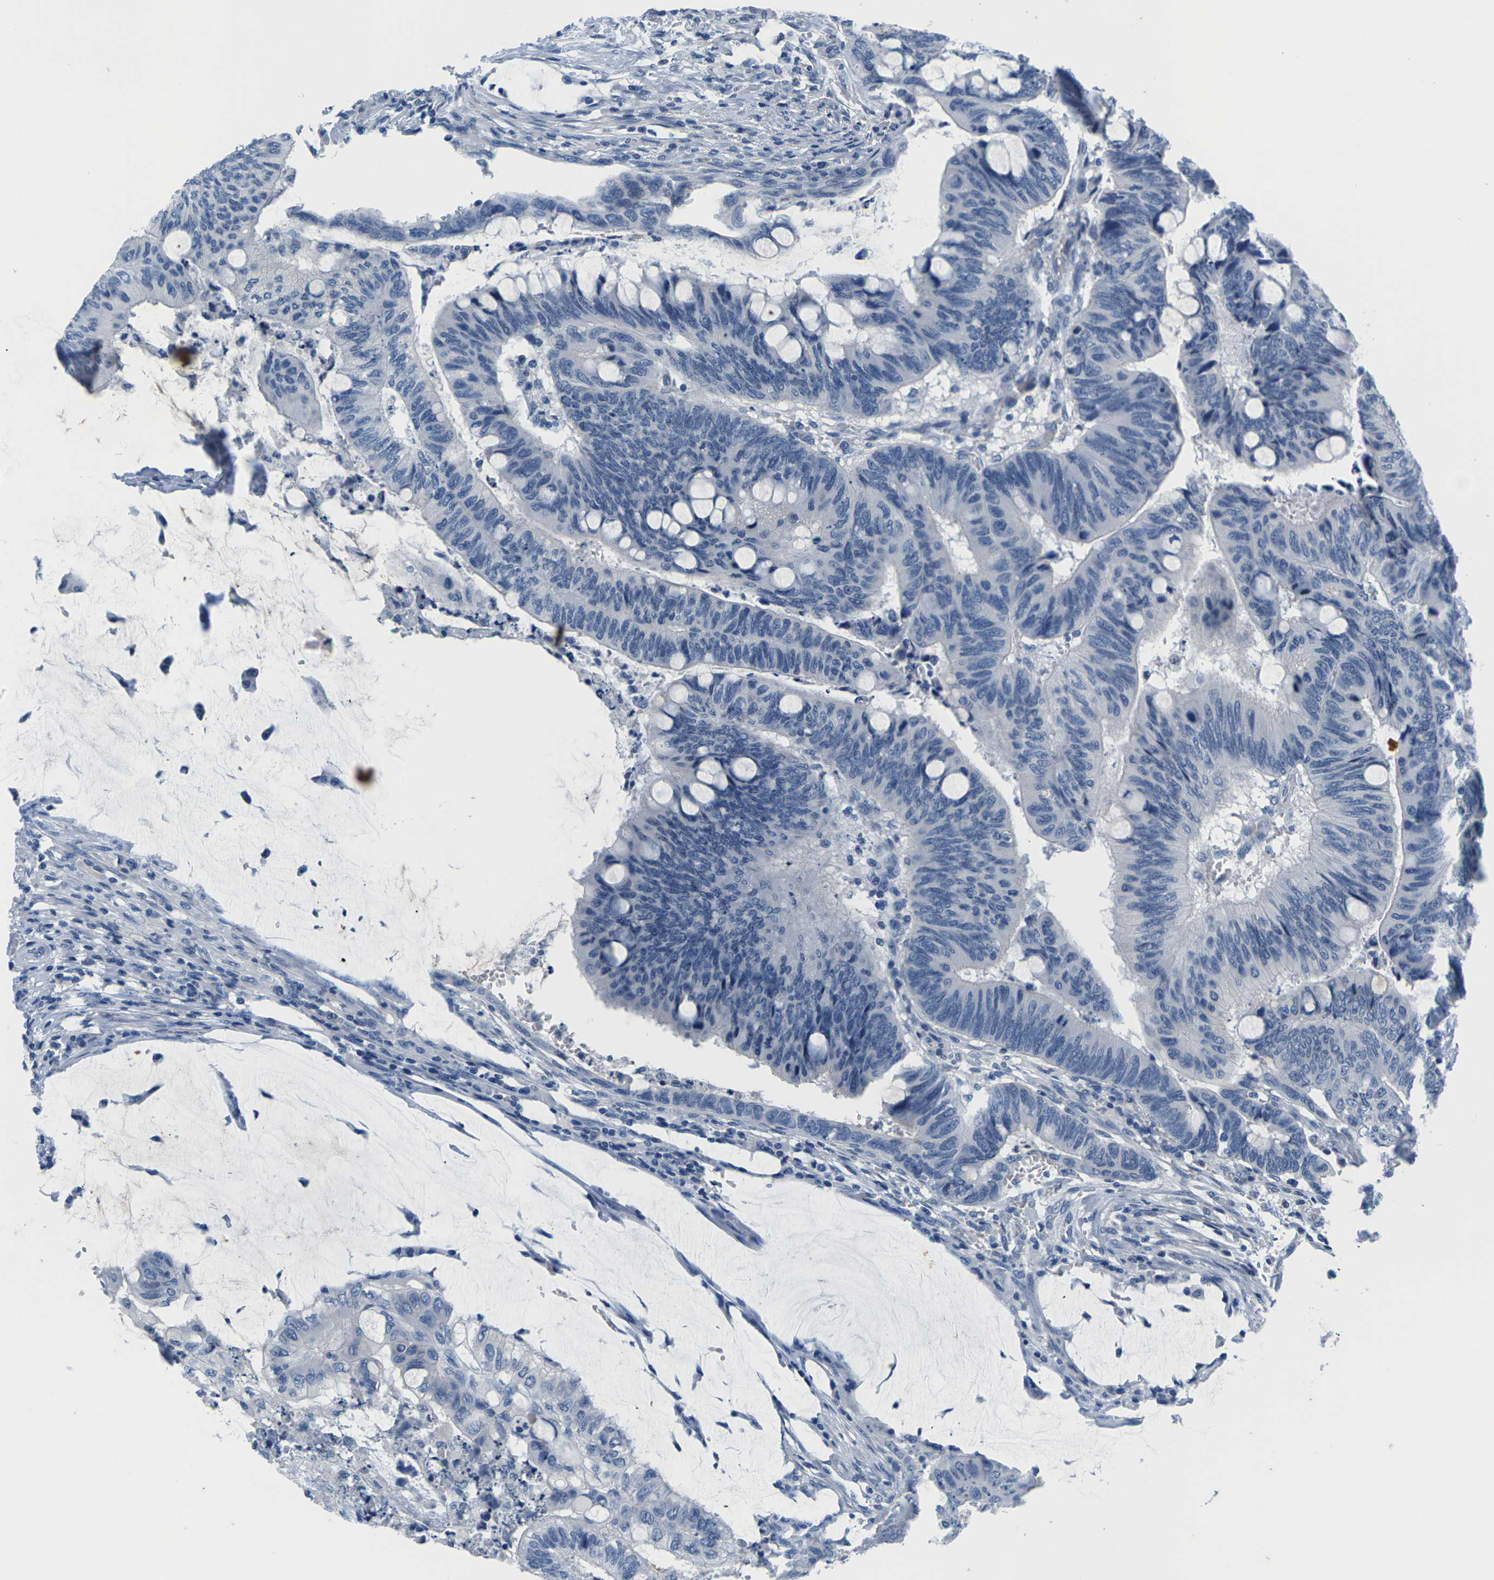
{"staining": {"intensity": "negative", "quantity": "none", "location": "none"}, "tissue": "colorectal cancer", "cell_type": "Tumor cells", "image_type": "cancer", "snomed": [{"axis": "morphology", "description": "Normal tissue, NOS"}, {"axis": "morphology", "description": "Adenocarcinoma, NOS"}, {"axis": "topography", "description": "Rectum"}, {"axis": "topography", "description": "Peripheral nerve tissue"}], "caption": "This histopathology image is of colorectal cancer stained with immunohistochemistry (IHC) to label a protein in brown with the nuclei are counter-stained blue. There is no expression in tumor cells. Nuclei are stained in blue.", "gene": "UMOD", "patient": {"sex": "male", "age": 92}}